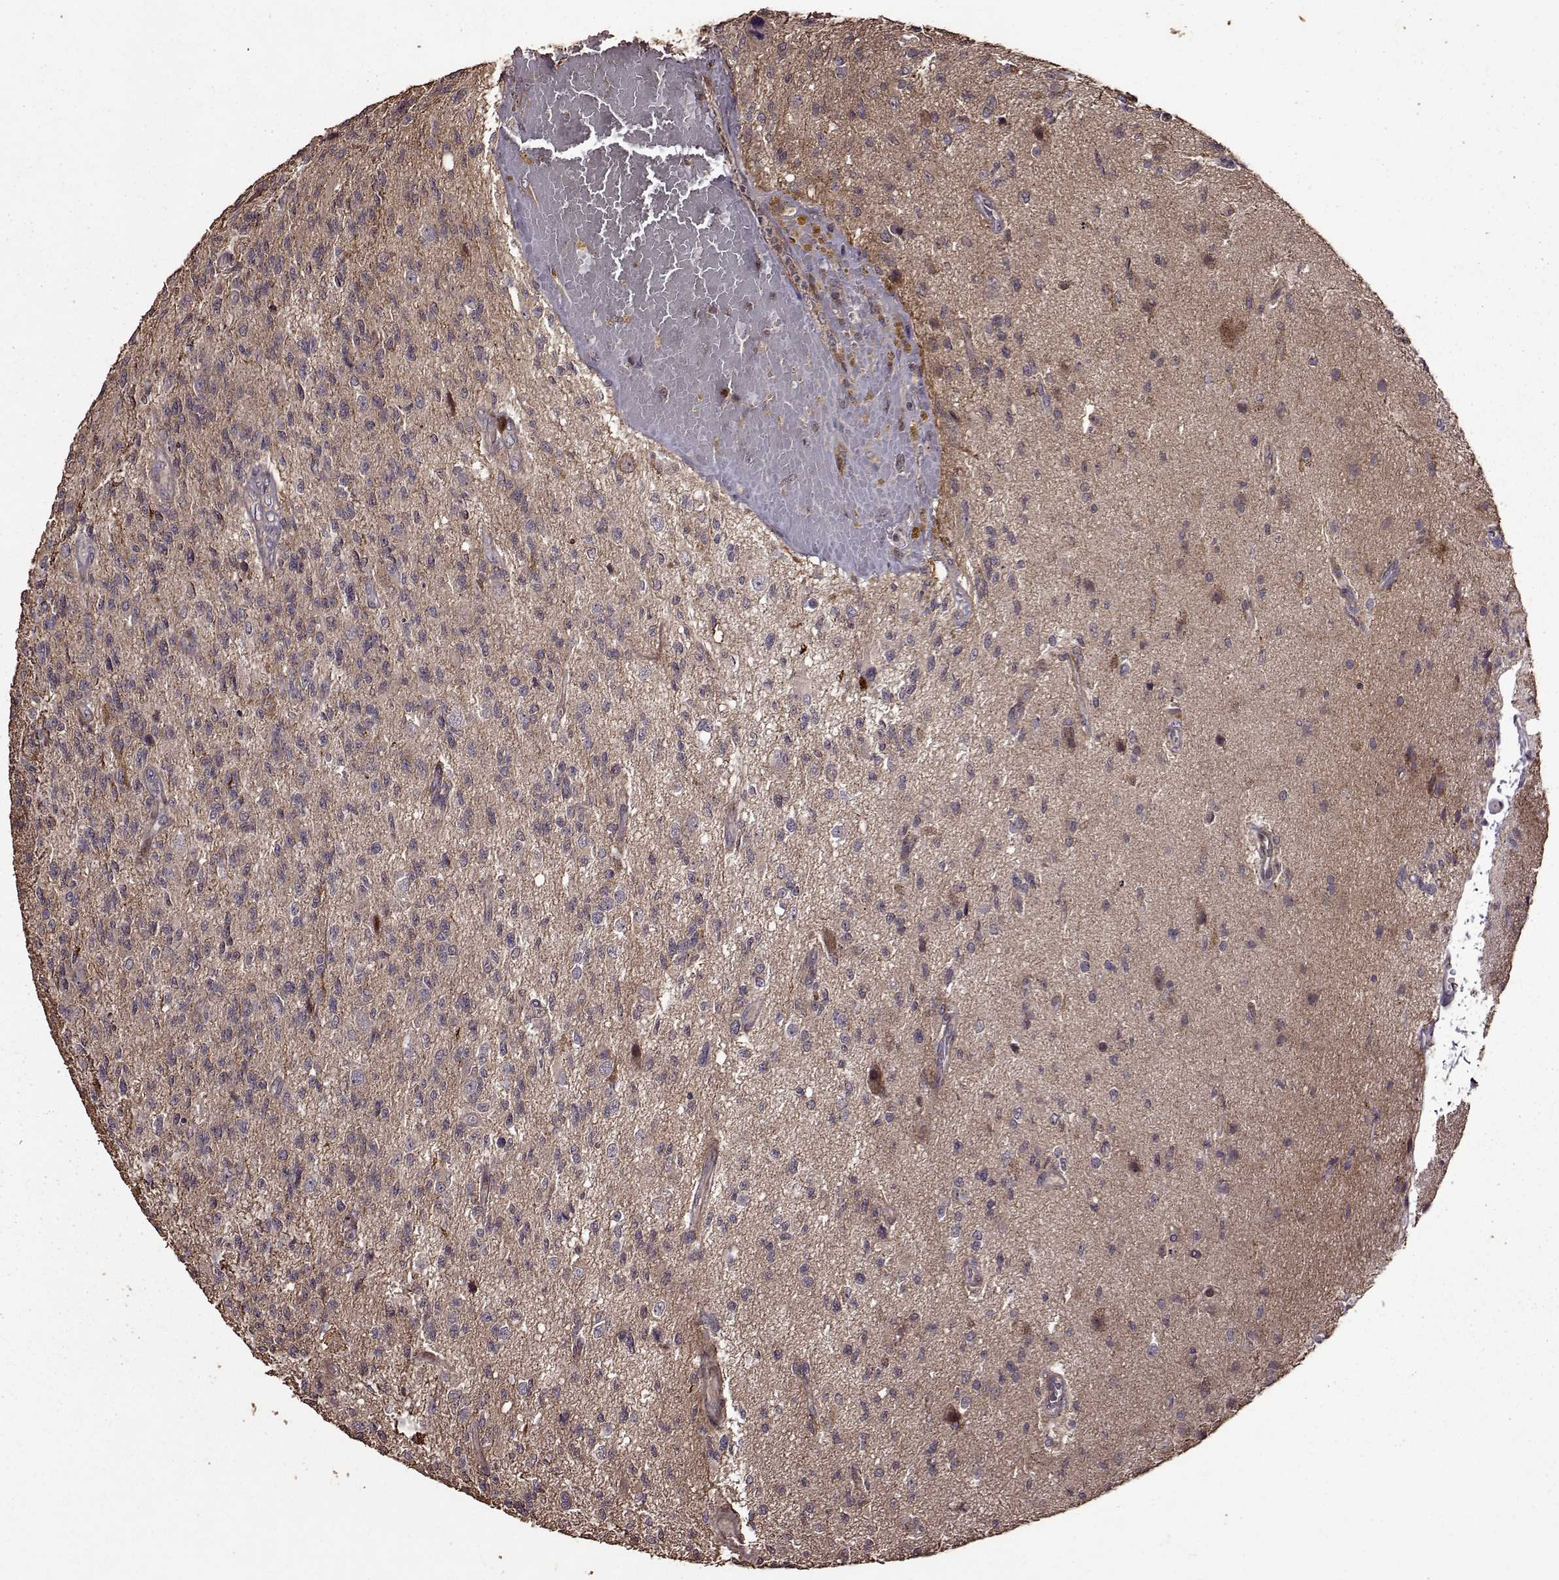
{"staining": {"intensity": "weak", "quantity": "25%-75%", "location": "cytoplasmic/membranous"}, "tissue": "glioma", "cell_type": "Tumor cells", "image_type": "cancer", "snomed": [{"axis": "morphology", "description": "Glioma, malignant, High grade"}, {"axis": "topography", "description": "Brain"}], "caption": "A histopathology image showing weak cytoplasmic/membranous expression in approximately 25%-75% of tumor cells in glioma, as visualized by brown immunohistochemical staining.", "gene": "FBXW11", "patient": {"sex": "male", "age": 56}}